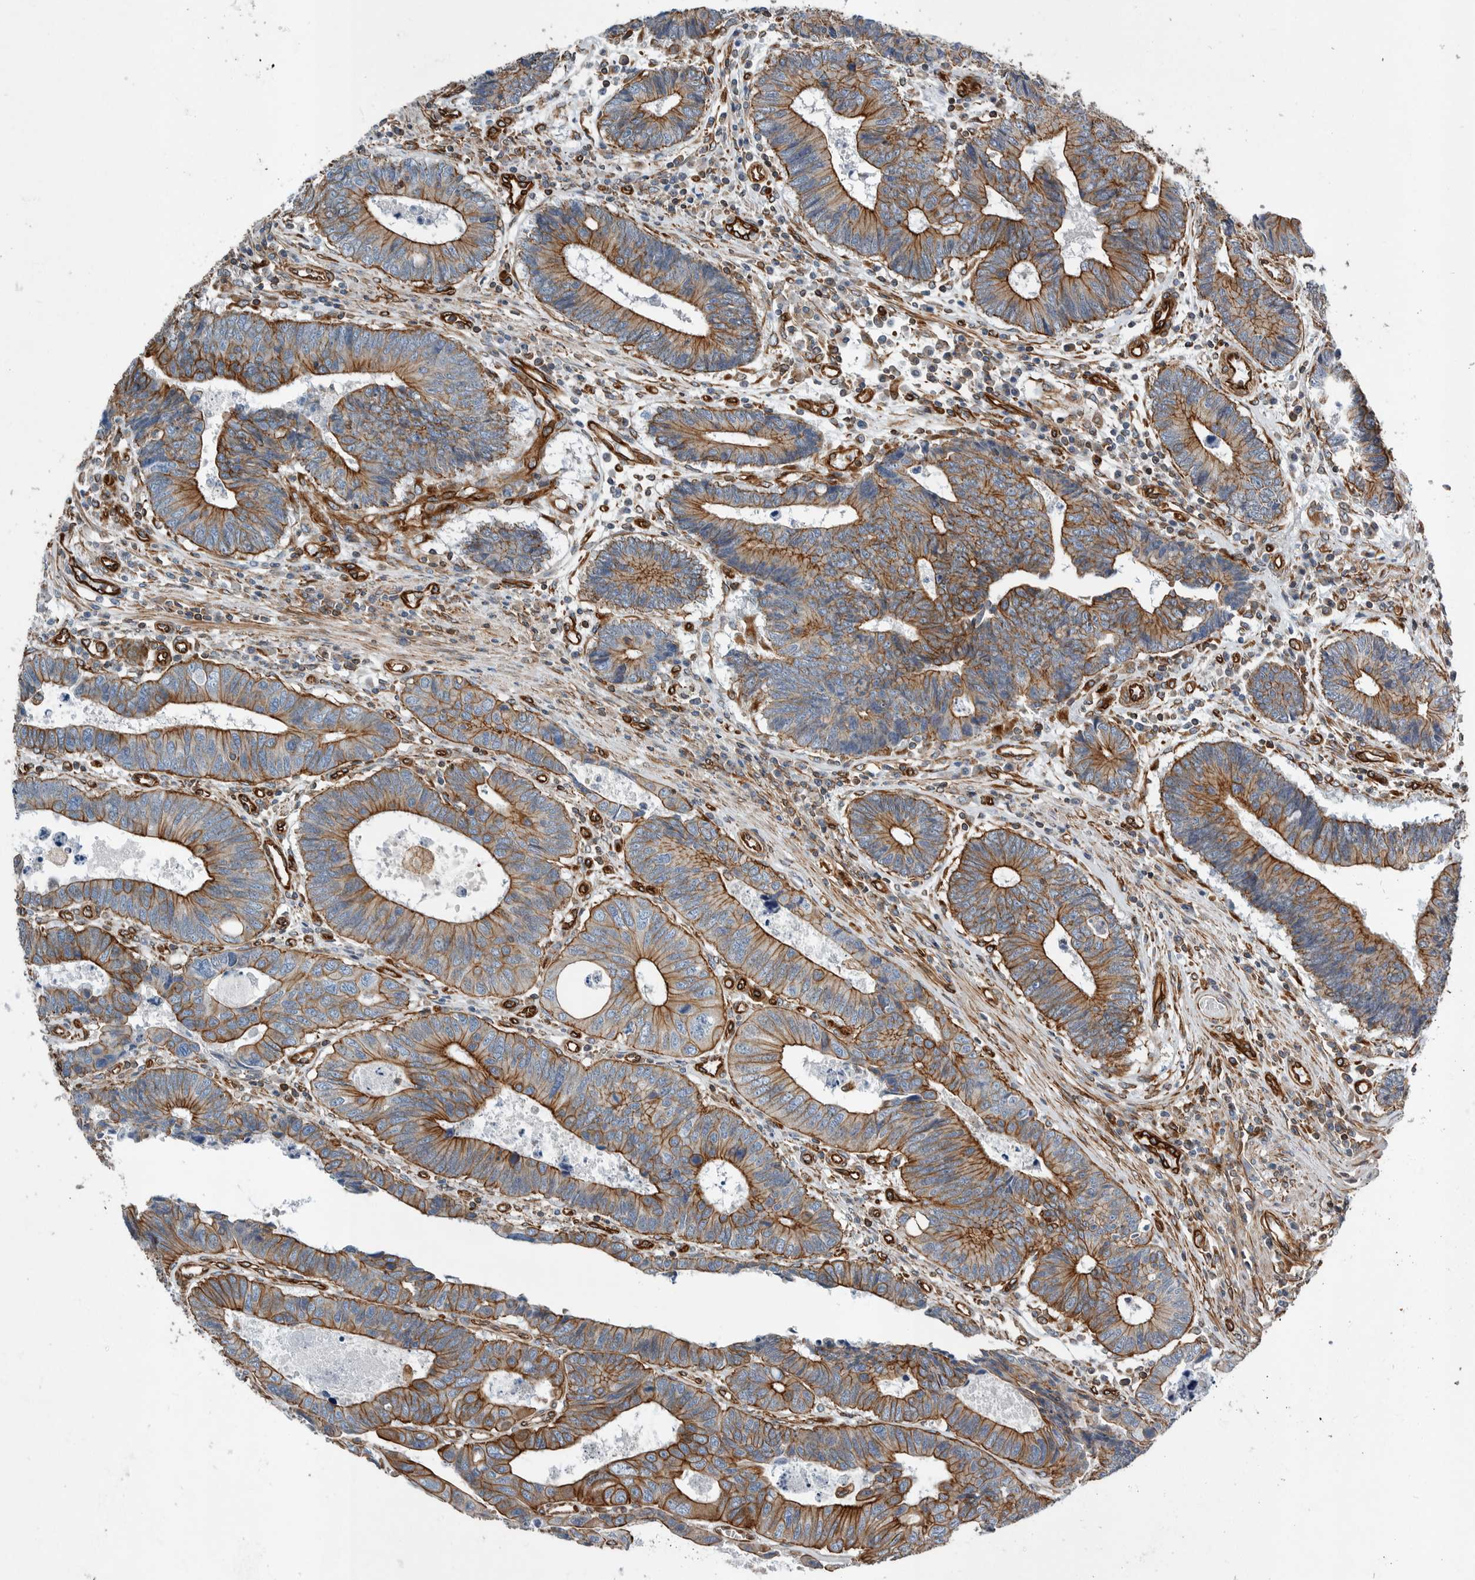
{"staining": {"intensity": "strong", "quantity": "25%-75%", "location": "cytoplasmic/membranous"}, "tissue": "colorectal cancer", "cell_type": "Tumor cells", "image_type": "cancer", "snomed": [{"axis": "morphology", "description": "Adenocarcinoma, NOS"}, {"axis": "topography", "description": "Rectum"}], "caption": "Protein expression analysis of human colorectal cancer (adenocarcinoma) reveals strong cytoplasmic/membranous positivity in about 25%-75% of tumor cells.", "gene": "PLEC", "patient": {"sex": "male", "age": 84}}